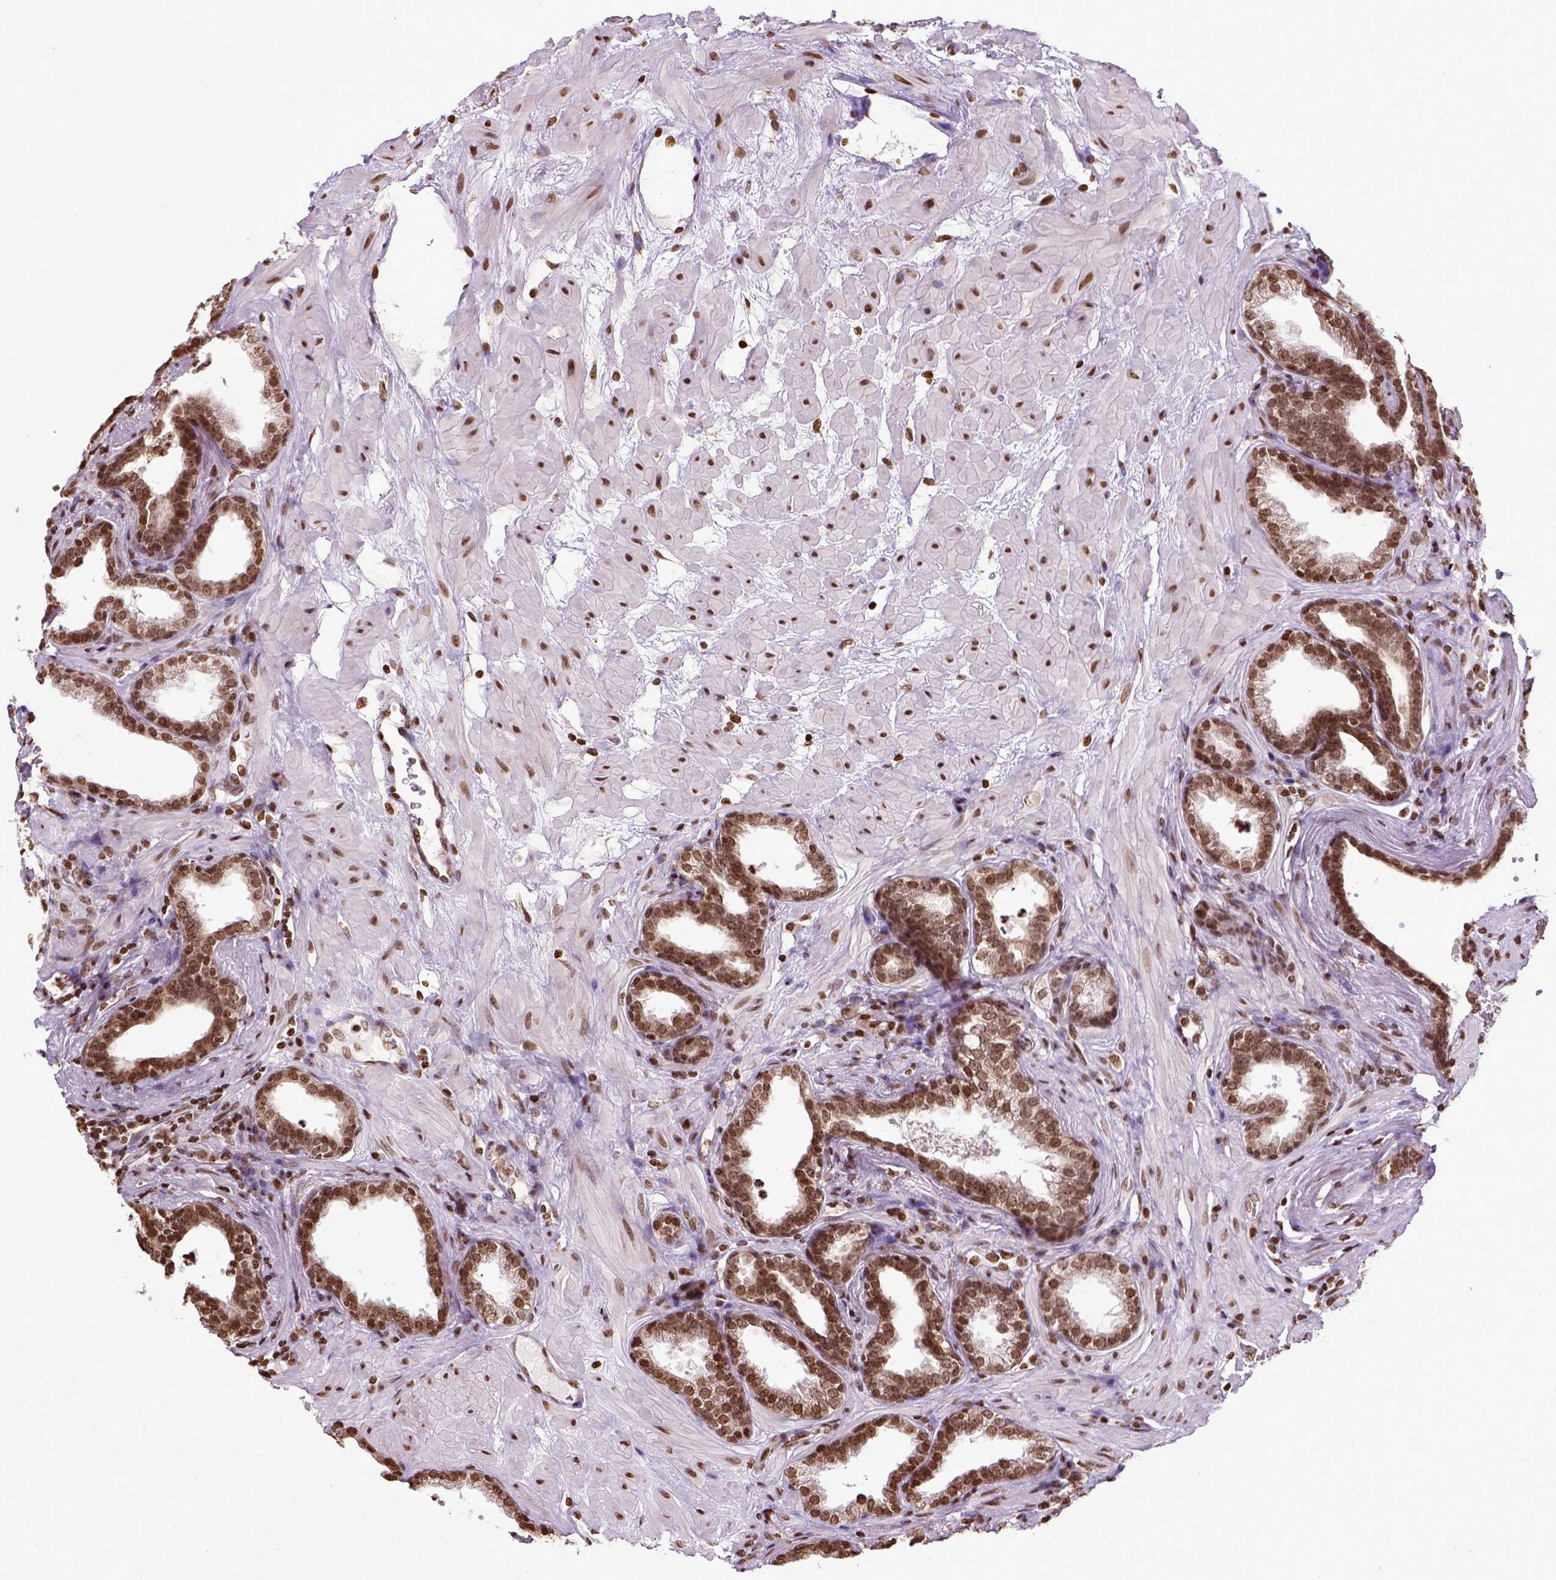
{"staining": {"intensity": "strong", "quantity": ">75%", "location": "nuclear"}, "tissue": "prostate", "cell_type": "Glandular cells", "image_type": "normal", "snomed": [{"axis": "morphology", "description": "Normal tissue, NOS"}, {"axis": "topography", "description": "Prostate"}], "caption": "This image reveals unremarkable prostate stained with IHC to label a protein in brown. The nuclear of glandular cells show strong positivity for the protein. Nuclei are counter-stained blue.", "gene": "ZNF75D", "patient": {"sex": "male", "age": 37}}